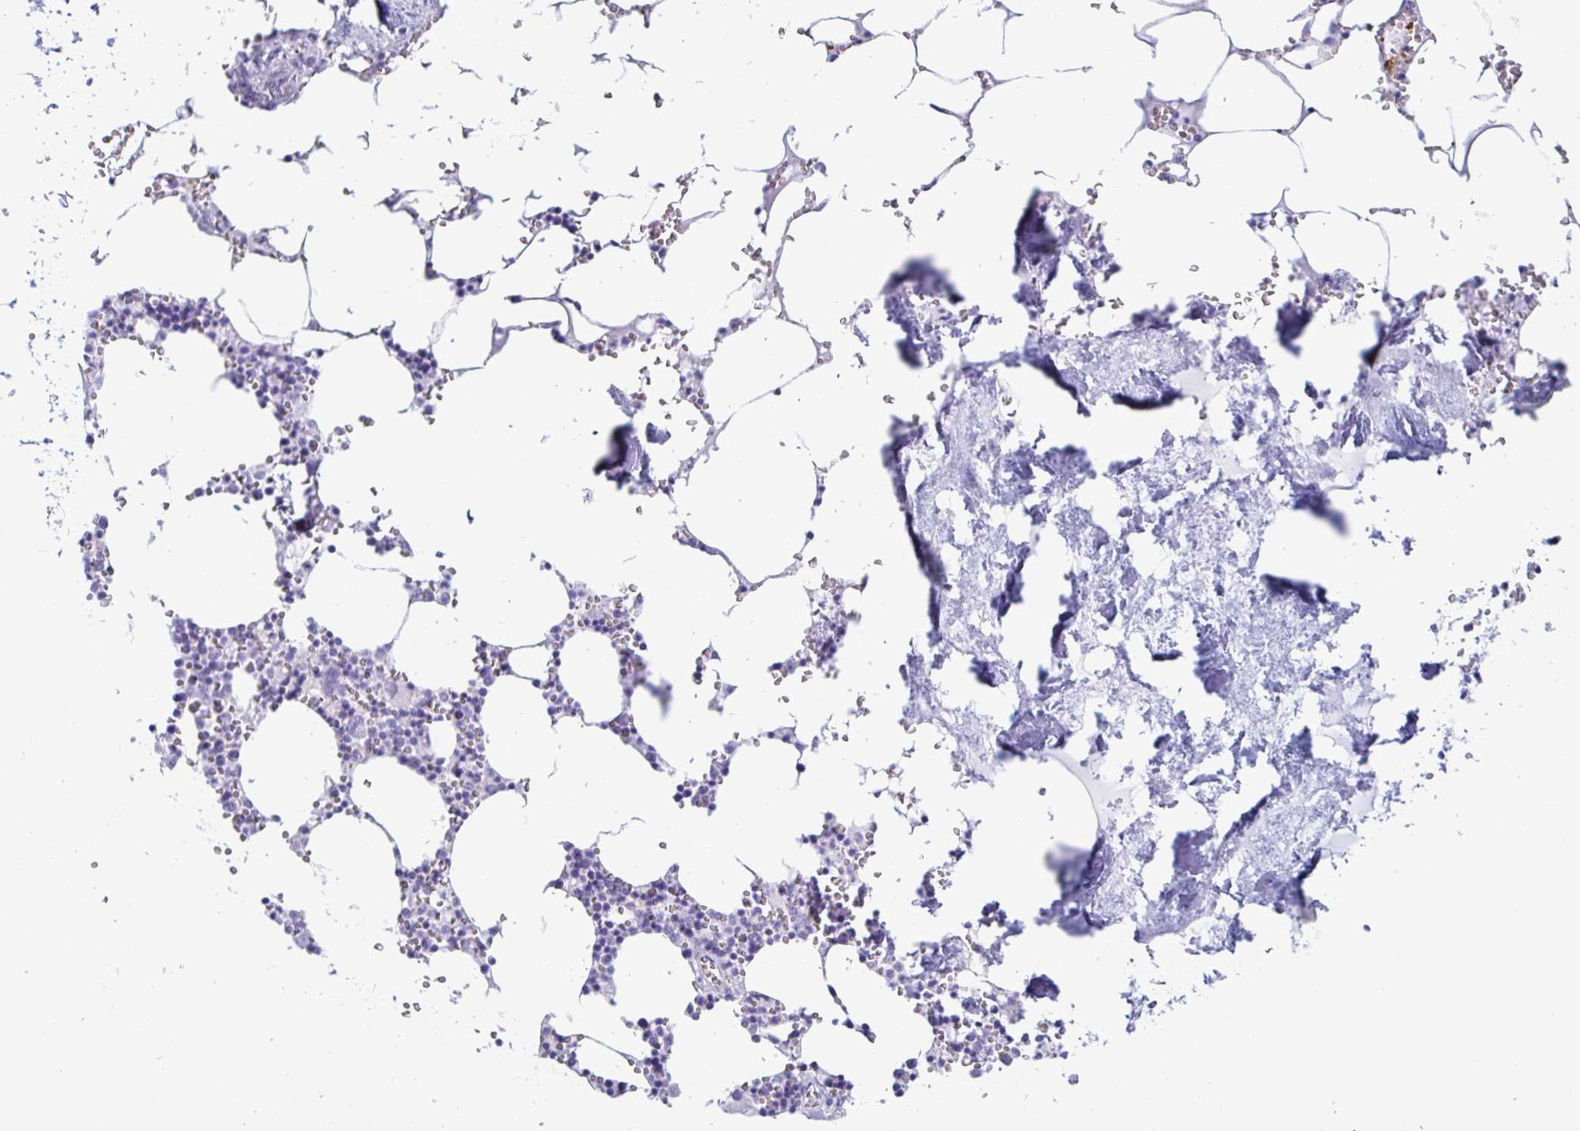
{"staining": {"intensity": "negative", "quantity": "none", "location": "none"}, "tissue": "bone marrow", "cell_type": "Hematopoietic cells", "image_type": "normal", "snomed": [{"axis": "morphology", "description": "Normal tissue, NOS"}, {"axis": "topography", "description": "Bone marrow"}], "caption": "The photomicrograph demonstrates no significant positivity in hematopoietic cells of bone marrow. (DAB immunohistochemistry (IHC), high magnification).", "gene": "GKN2", "patient": {"sex": "male", "age": 54}}